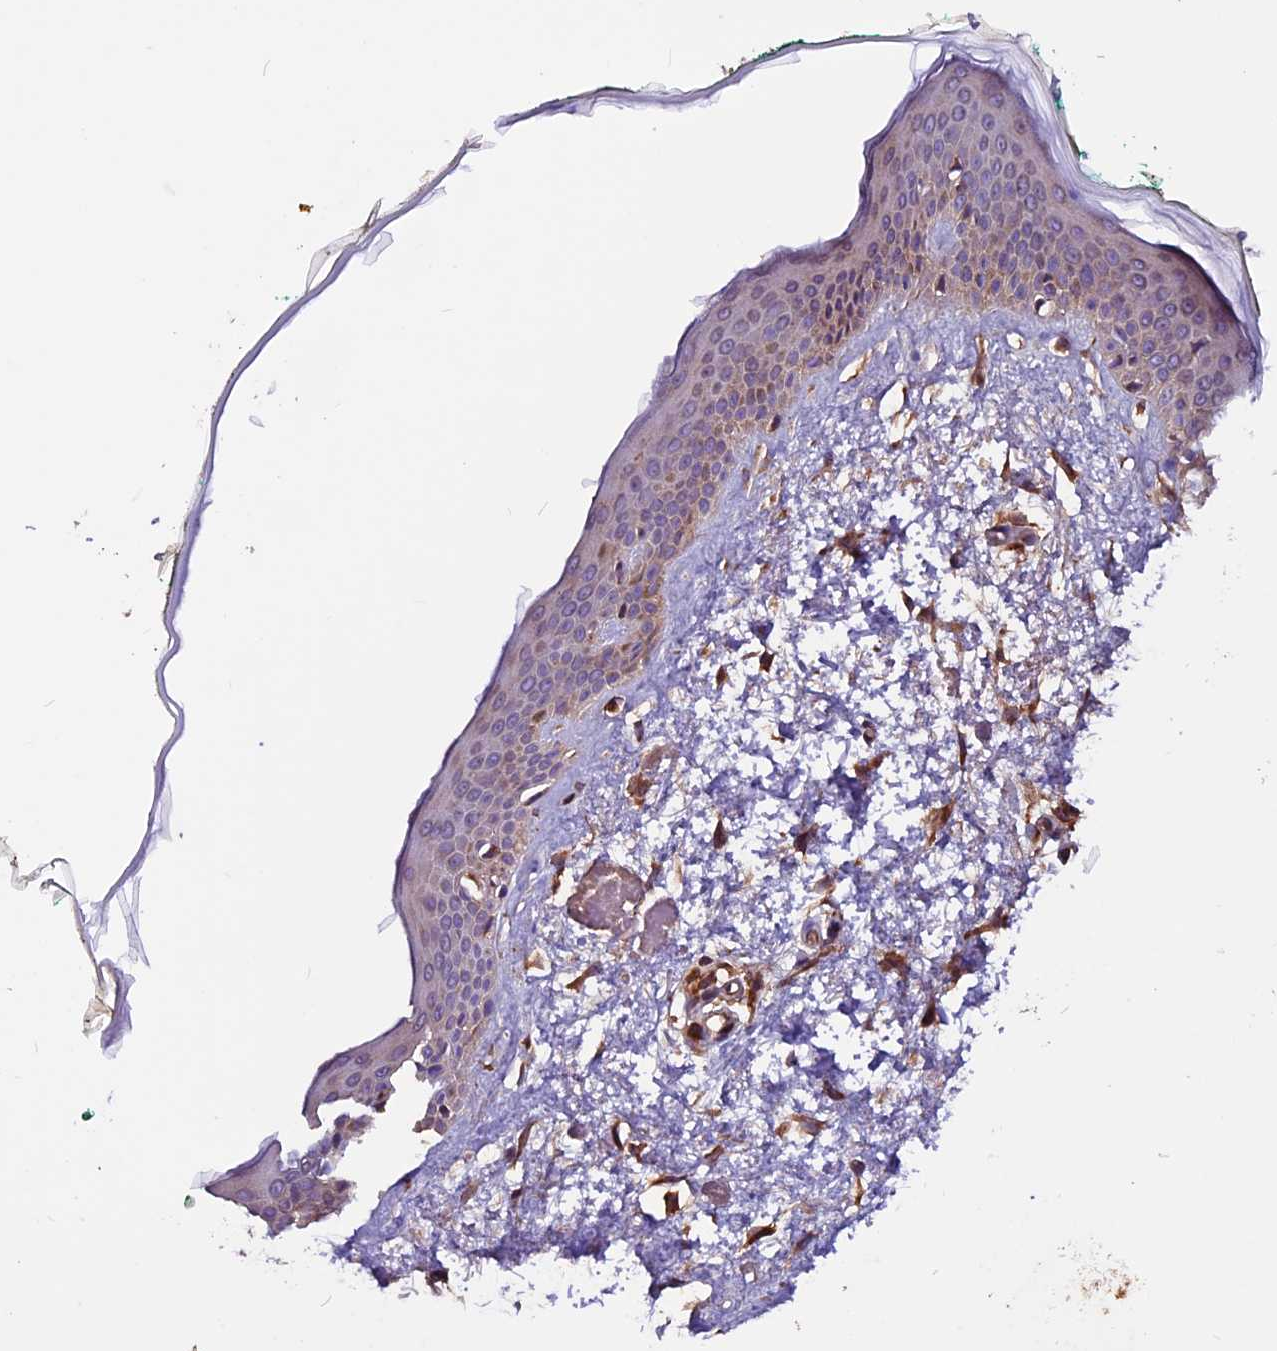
{"staining": {"intensity": "strong", "quantity": ">75%", "location": "cytoplasmic/membranous"}, "tissue": "skin", "cell_type": "Fibroblasts", "image_type": "normal", "snomed": [{"axis": "morphology", "description": "Normal tissue, NOS"}, {"axis": "topography", "description": "Skin"}], "caption": "An image of human skin stained for a protein reveals strong cytoplasmic/membranous brown staining in fibroblasts.", "gene": "ZNF598", "patient": {"sex": "male", "age": 62}}